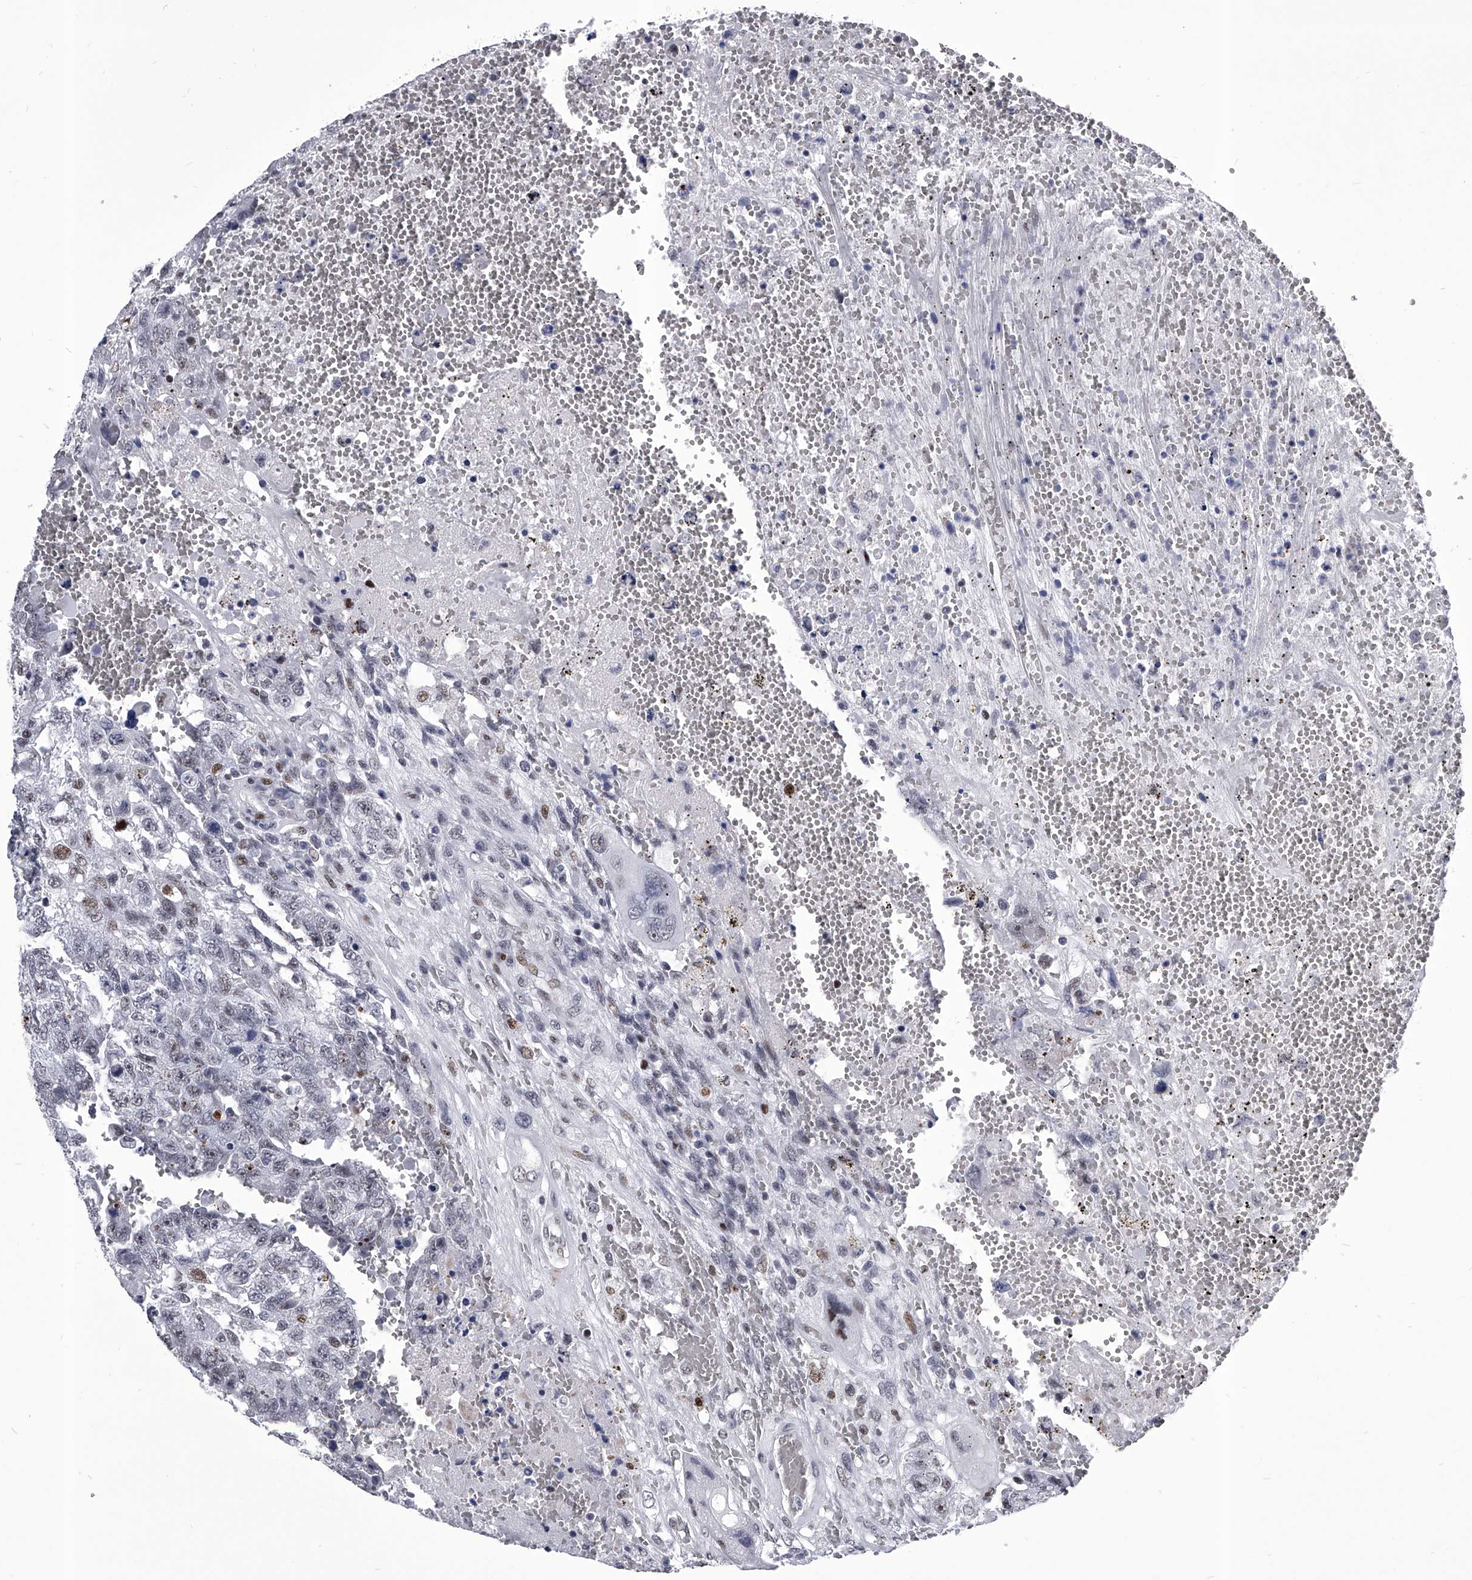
{"staining": {"intensity": "weak", "quantity": "<25%", "location": "nuclear"}, "tissue": "testis cancer", "cell_type": "Tumor cells", "image_type": "cancer", "snomed": [{"axis": "morphology", "description": "Carcinoma, Embryonal, NOS"}, {"axis": "topography", "description": "Testis"}], "caption": "Immunohistochemical staining of testis cancer reveals no significant staining in tumor cells. (Brightfield microscopy of DAB IHC at high magnification).", "gene": "CMTR1", "patient": {"sex": "male", "age": 26}}